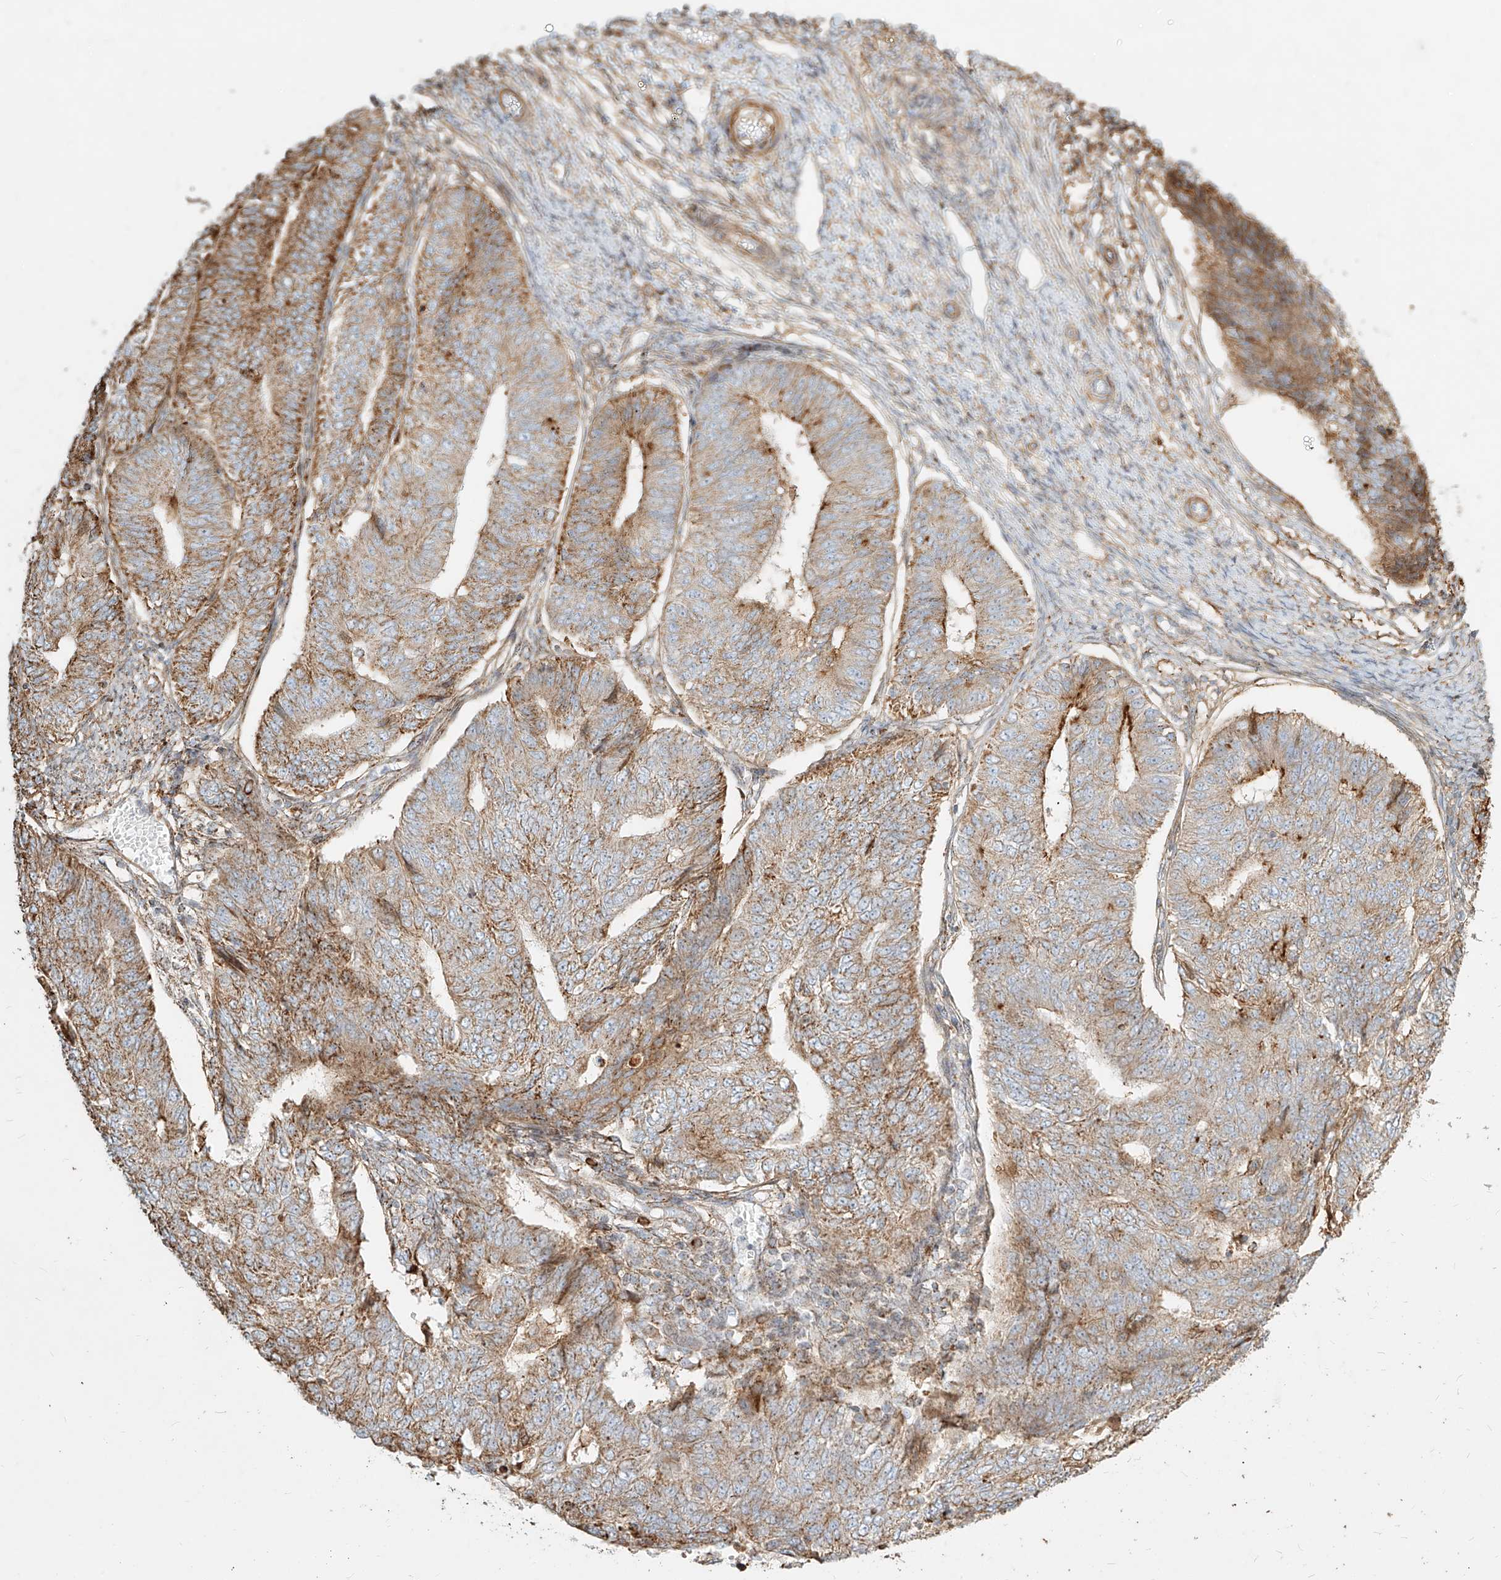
{"staining": {"intensity": "moderate", "quantity": ">75%", "location": "cytoplasmic/membranous"}, "tissue": "endometrial cancer", "cell_type": "Tumor cells", "image_type": "cancer", "snomed": [{"axis": "morphology", "description": "Adenocarcinoma, NOS"}, {"axis": "topography", "description": "Endometrium"}], "caption": "Human endometrial cancer stained for a protein (brown) displays moderate cytoplasmic/membranous positive staining in about >75% of tumor cells.", "gene": "MTX2", "patient": {"sex": "female", "age": 32}}